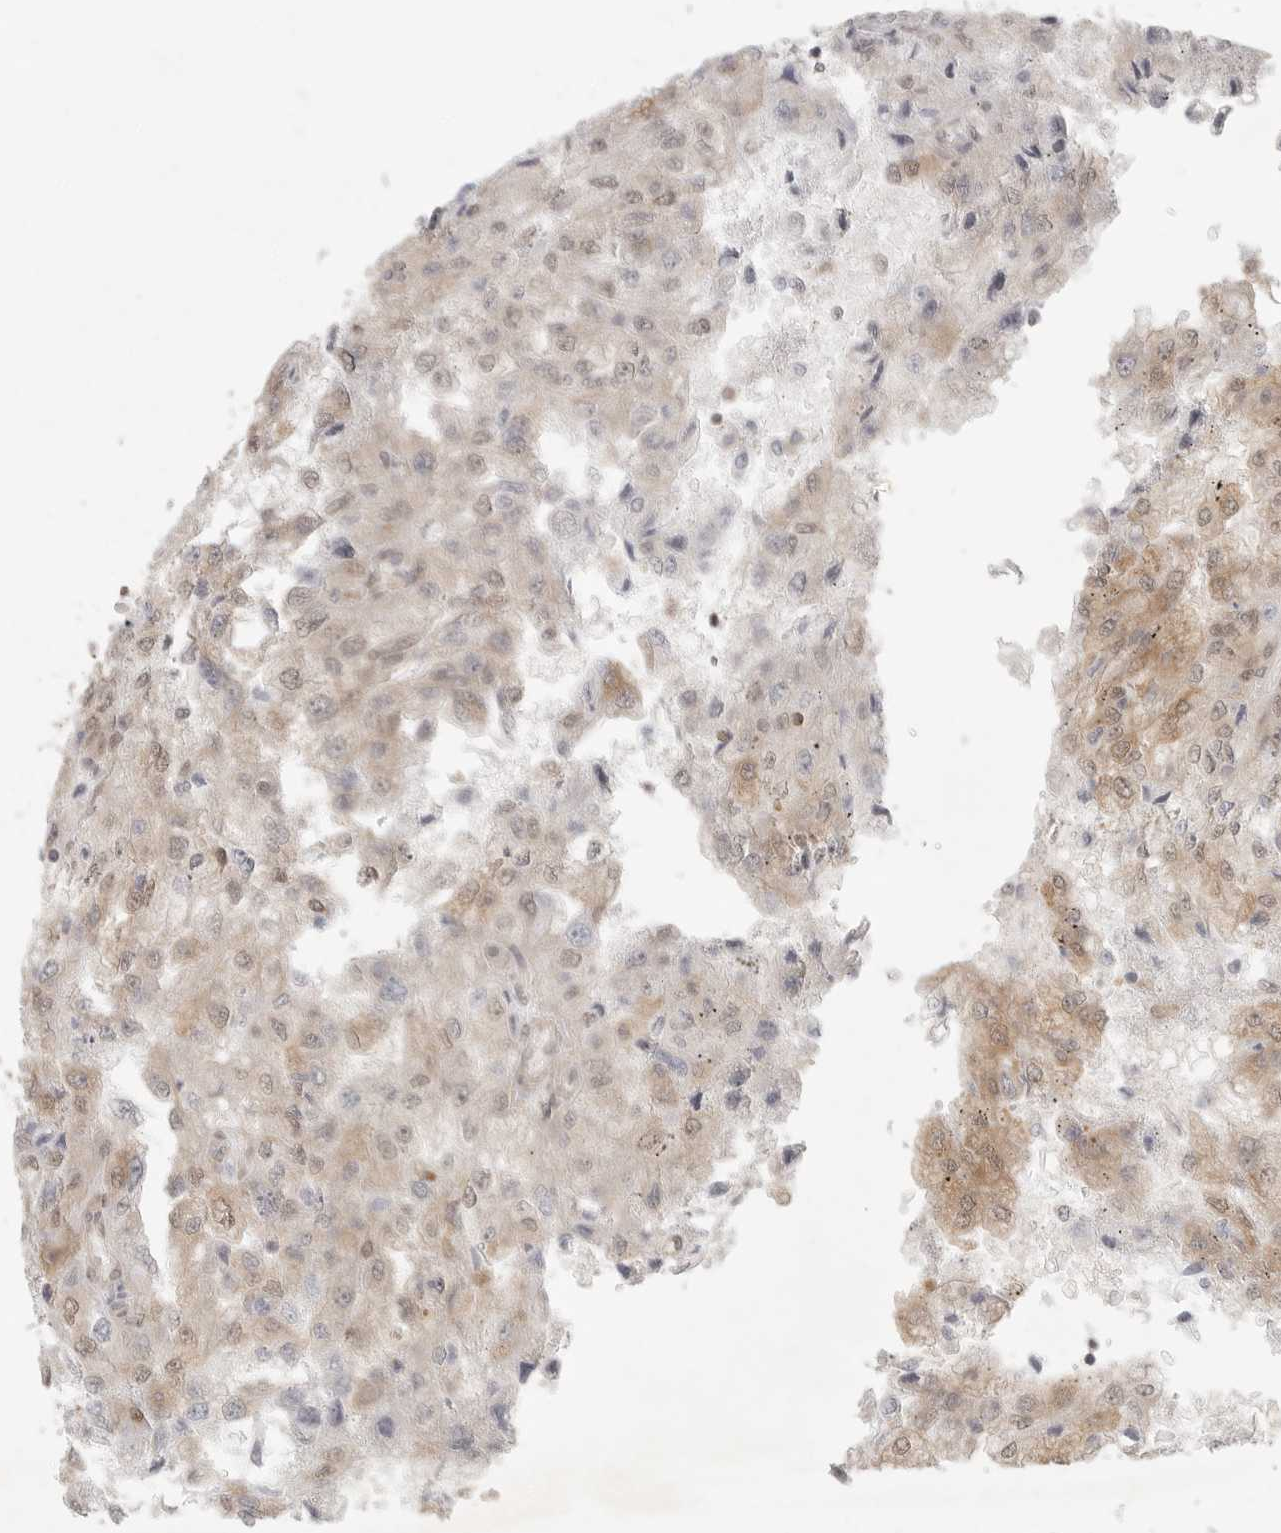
{"staining": {"intensity": "moderate", "quantity": "<25%", "location": "cytoplasmic/membranous,nuclear"}, "tissue": "renal cancer", "cell_type": "Tumor cells", "image_type": "cancer", "snomed": [{"axis": "morphology", "description": "Adenocarcinoma, NOS"}, {"axis": "topography", "description": "Kidney"}], "caption": "Immunohistochemical staining of renal adenocarcinoma exhibits low levels of moderate cytoplasmic/membranous and nuclear protein staining in approximately <25% of tumor cells. (IHC, brightfield microscopy, high magnification).", "gene": "HDAC6", "patient": {"sex": "female", "age": 54}}